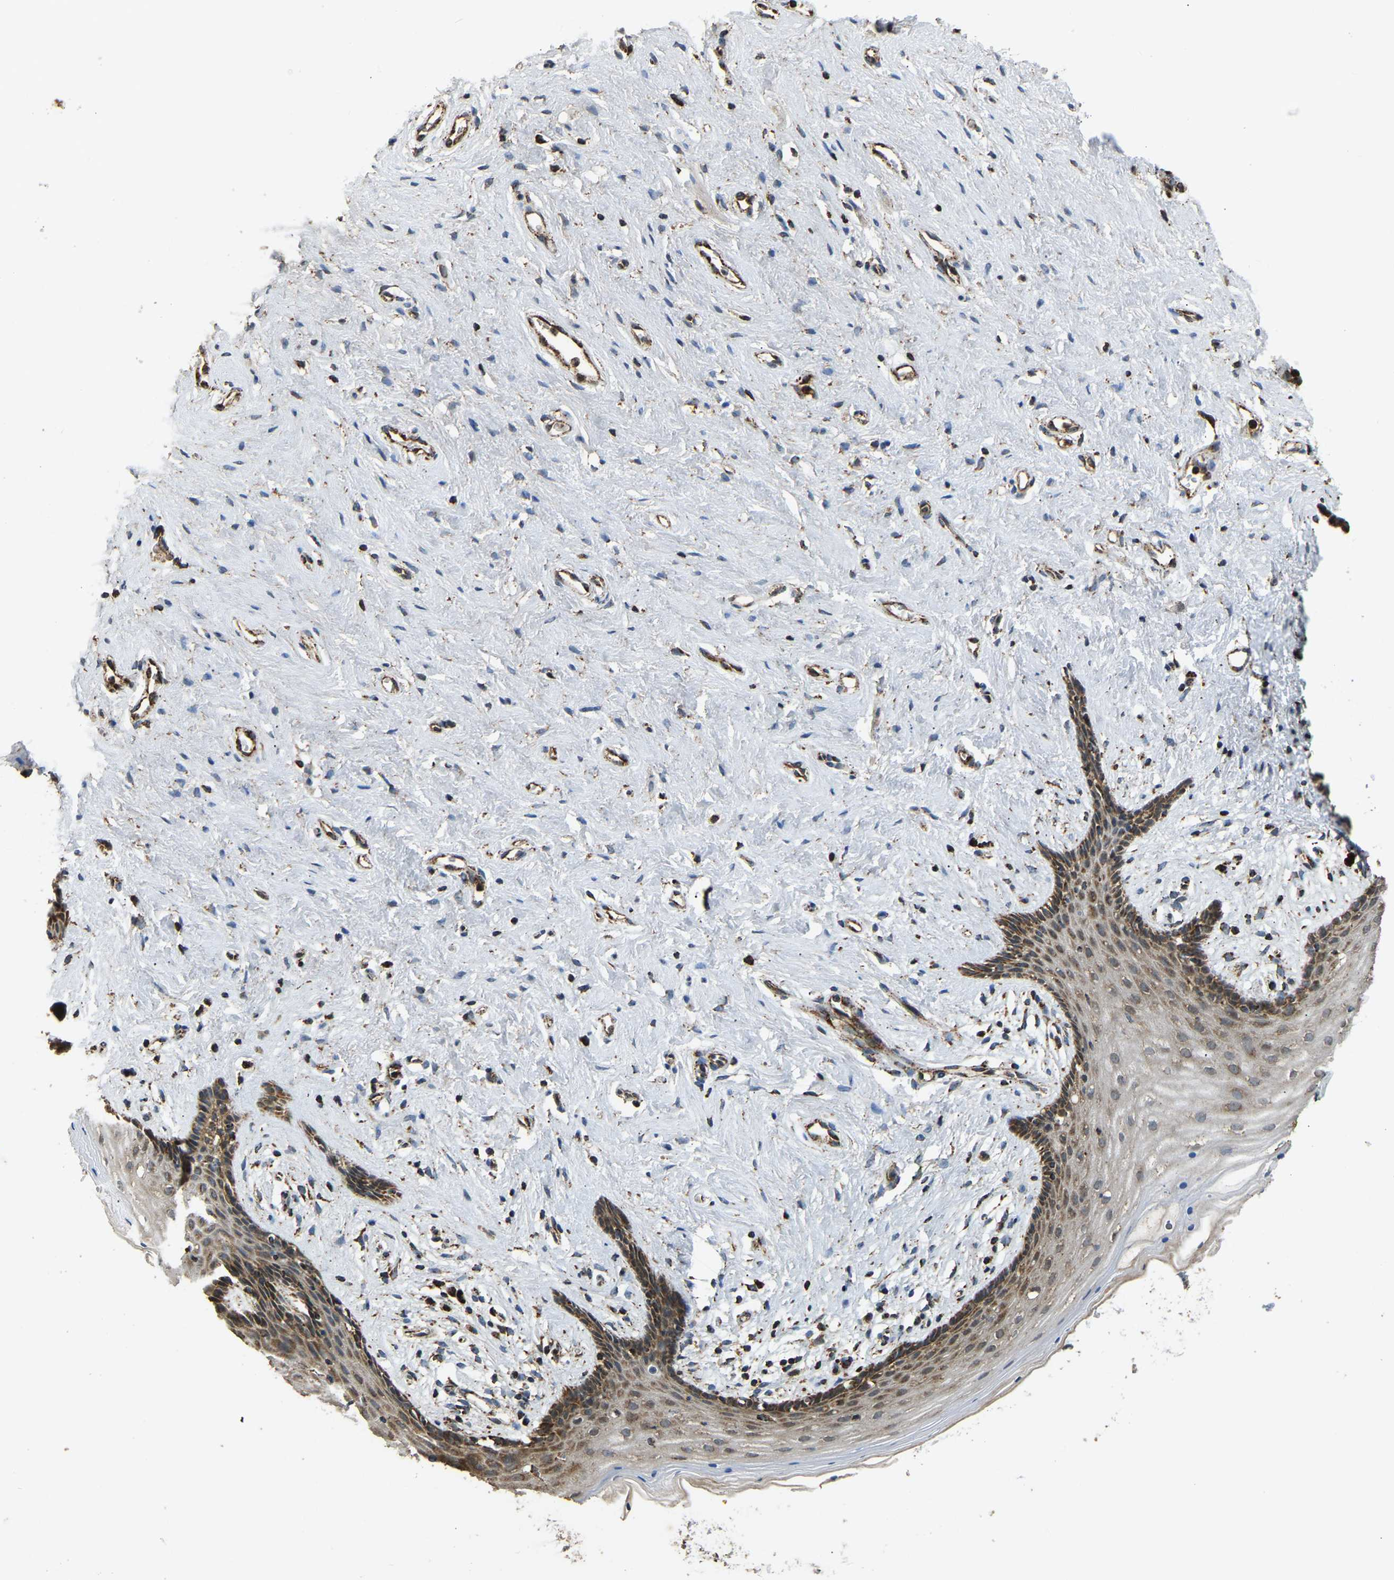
{"staining": {"intensity": "moderate", "quantity": ">75%", "location": "cytoplasmic/membranous"}, "tissue": "vagina", "cell_type": "Squamous epithelial cells", "image_type": "normal", "snomed": [{"axis": "morphology", "description": "Normal tissue, NOS"}, {"axis": "topography", "description": "Vagina"}], "caption": "Vagina stained with immunohistochemistry displays moderate cytoplasmic/membranous positivity in approximately >75% of squamous epithelial cells. The protein of interest is stained brown, and the nuclei are stained in blue (DAB (3,3'-diaminobenzidine) IHC with brightfield microscopy, high magnification).", "gene": "TUFM", "patient": {"sex": "female", "age": 44}}